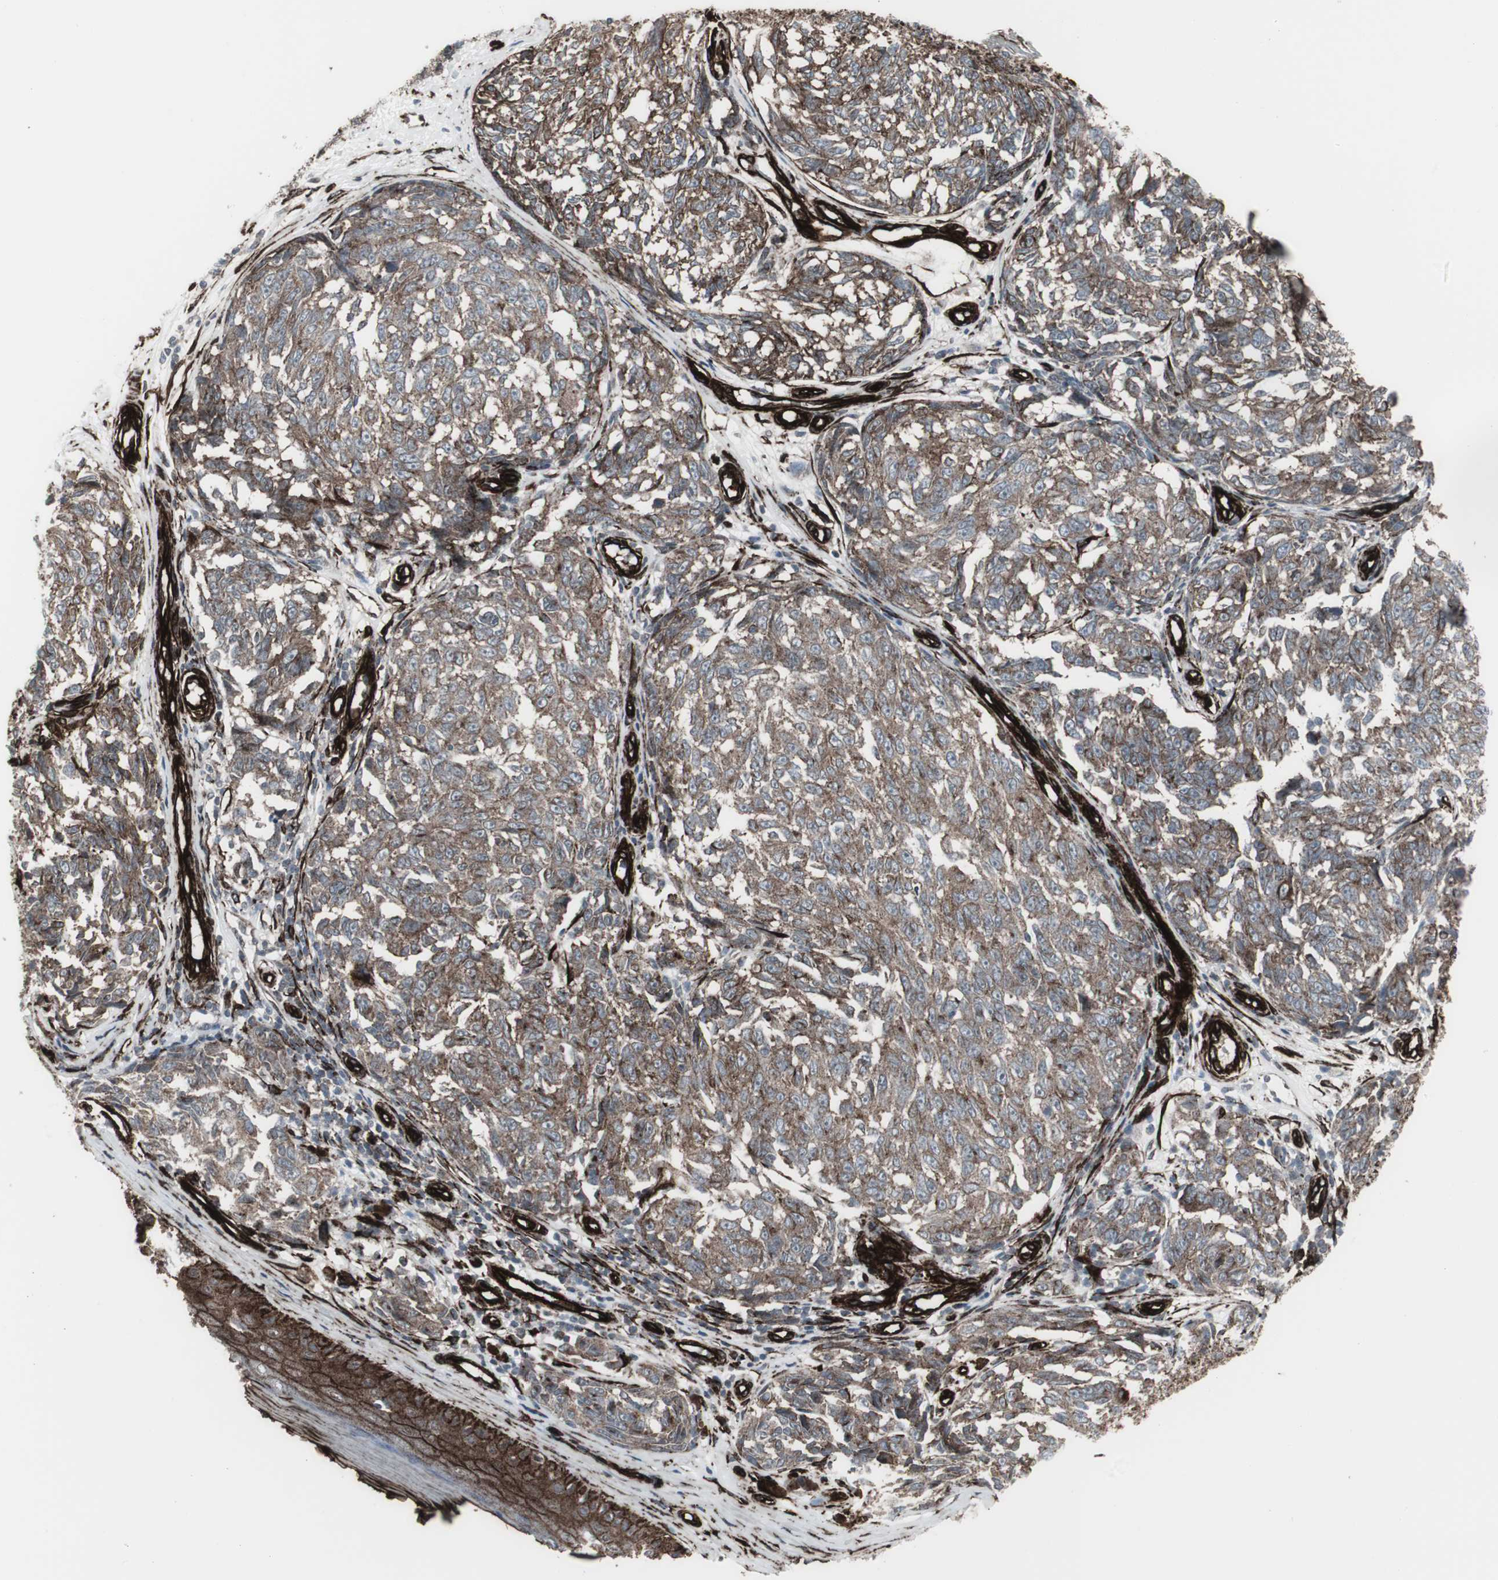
{"staining": {"intensity": "moderate", "quantity": ">75%", "location": "cytoplasmic/membranous"}, "tissue": "melanoma", "cell_type": "Tumor cells", "image_type": "cancer", "snomed": [{"axis": "morphology", "description": "Malignant melanoma, NOS"}, {"axis": "topography", "description": "Skin"}], "caption": "An immunohistochemistry (IHC) micrograph of tumor tissue is shown. Protein staining in brown shows moderate cytoplasmic/membranous positivity in melanoma within tumor cells.", "gene": "PDGFA", "patient": {"sex": "female", "age": 64}}